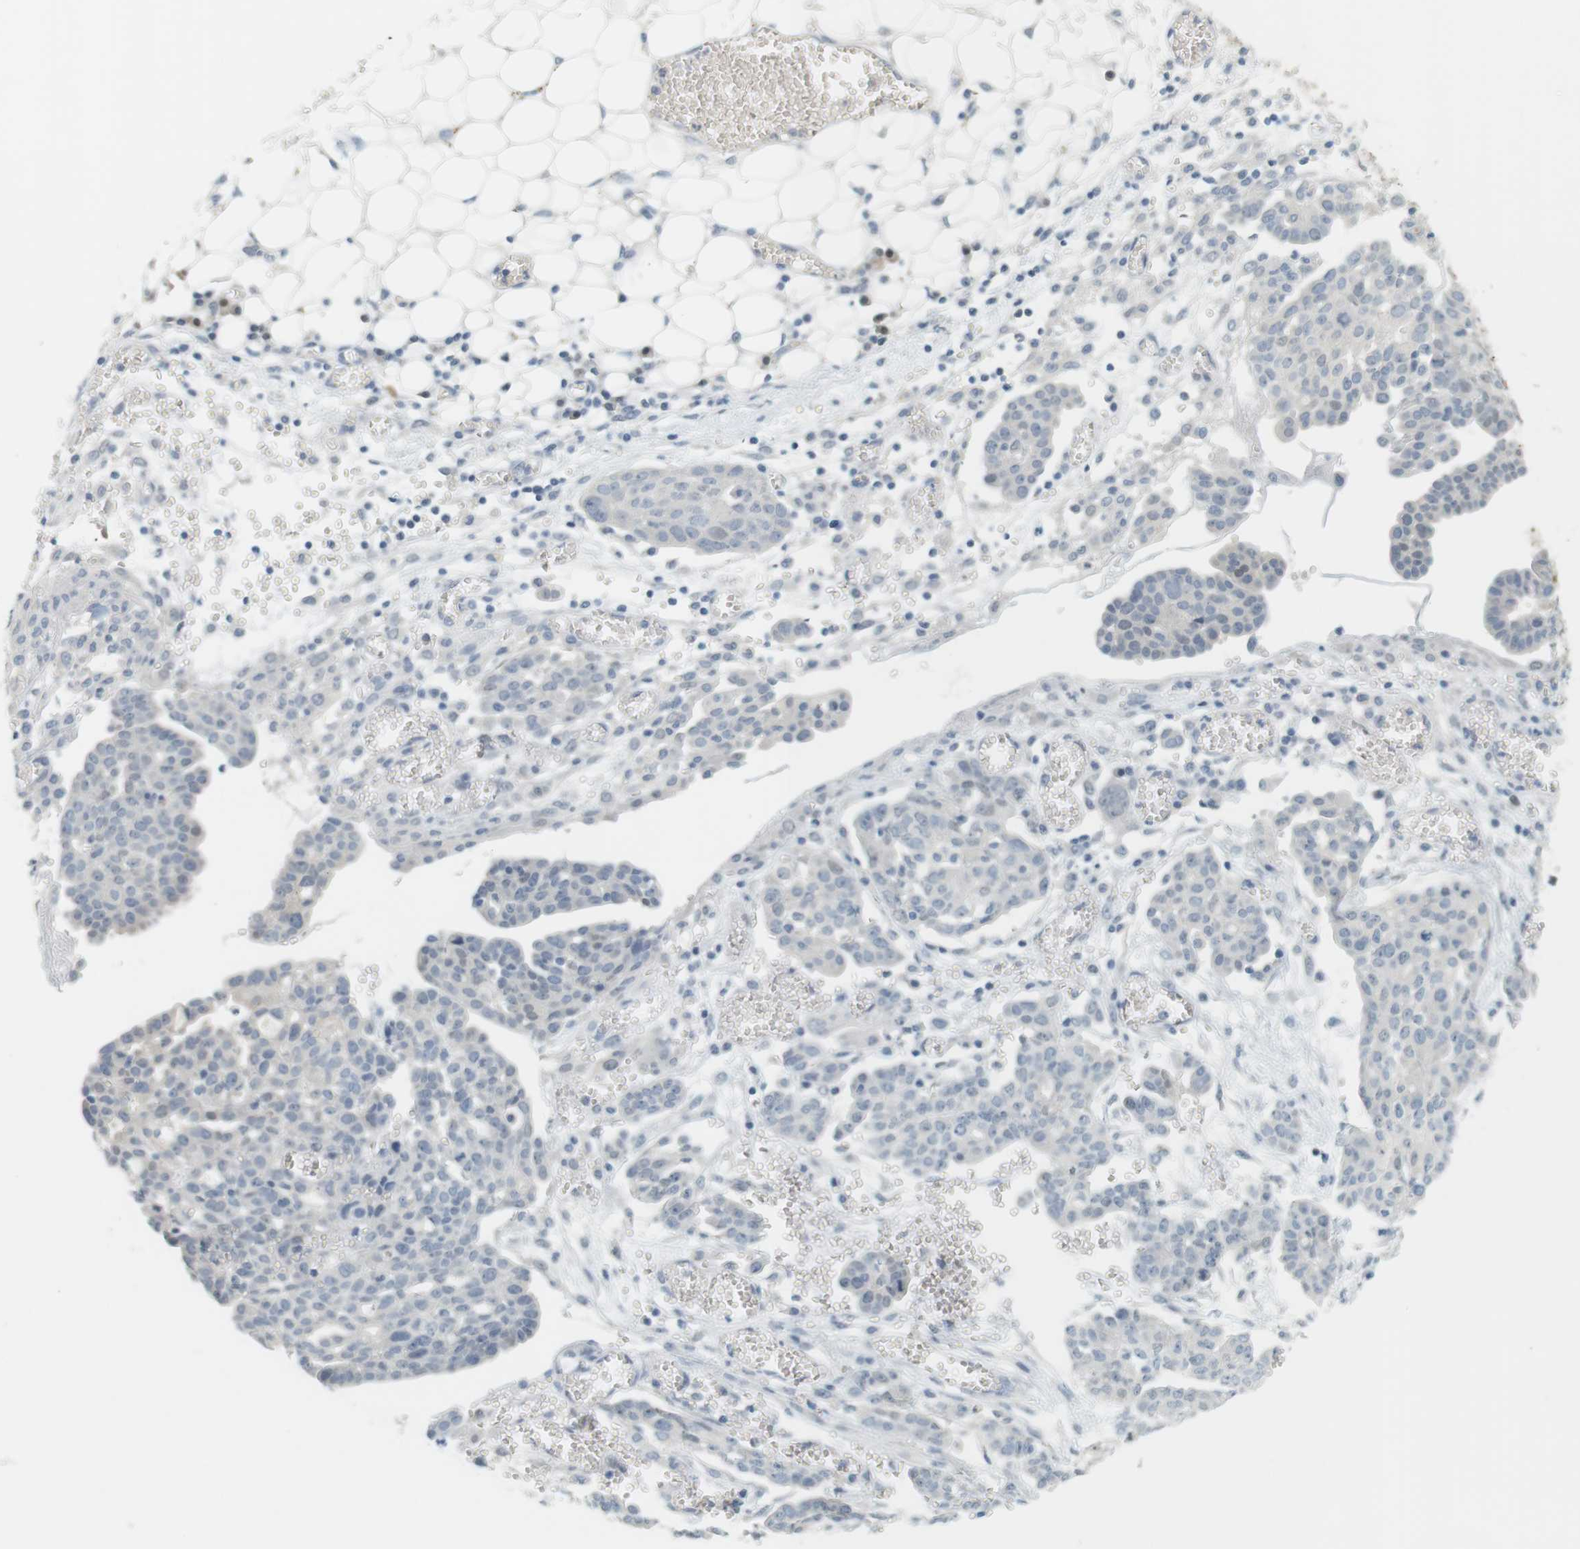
{"staining": {"intensity": "negative", "quantity": "none", "location": "none"}, "tissue": "ovarian cancer", "cell_type": "Tumor cells", "image_type": "cancer", "snomed": [{"axis": "morphology", "description": "Cystadenocarcinoma, serous, NOS"}, {"axis": "topography", "description": "Soft tissue"}, {"axis": "topography", "description": "Ovary"}], "caption": "The image displays no staining of tumor cells in ovarian cancer.", "gene": "CREB3L2", "patient": {"sex": "female", "age": 57}}